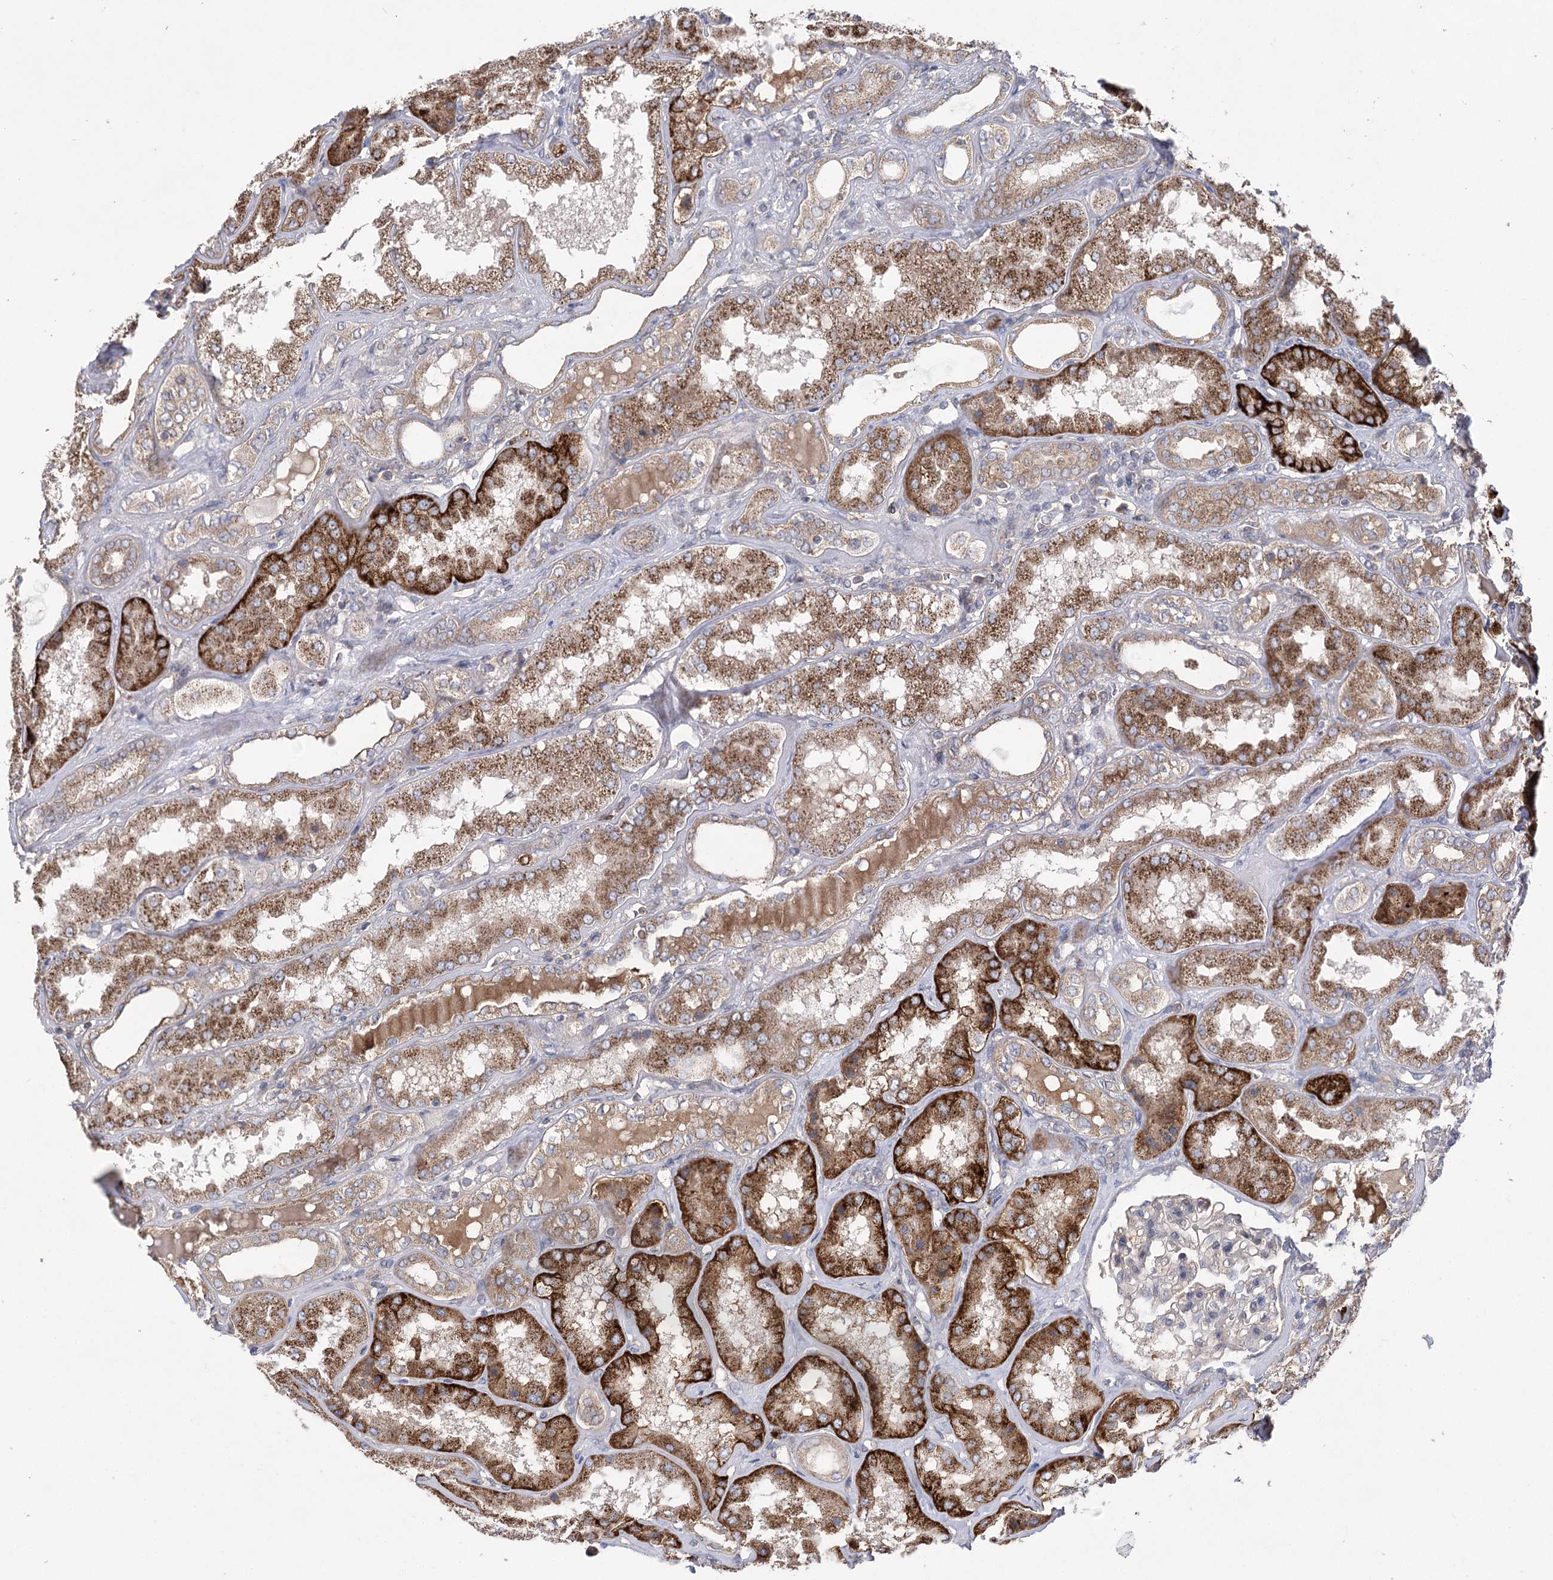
{"staining": {"intensity": "negative", "quantity": "none", "location": "none"}, "tissue": "kidney", "cell_type": "Cells in glomeruli", "image_type": "normal", "snomed": [{"axis": "morphology", "description": "Normal tissue, NOS"}, {"axis": "topography", "description": "Kidney"}], "caption": "An immunohistochemistry (IHC) micrograph of normal kidney is shown. There is no staining in cells in glomeruli of kidney. The staining was performed using DAB (3,3'-diaminobenzidine) to visualize the protein expression in brown, while the nuclei were stained in blue with hematoxylin (Magnification: 20x).", "gene": "AURKC", "patient": {"sex": "female", "age": 56}}